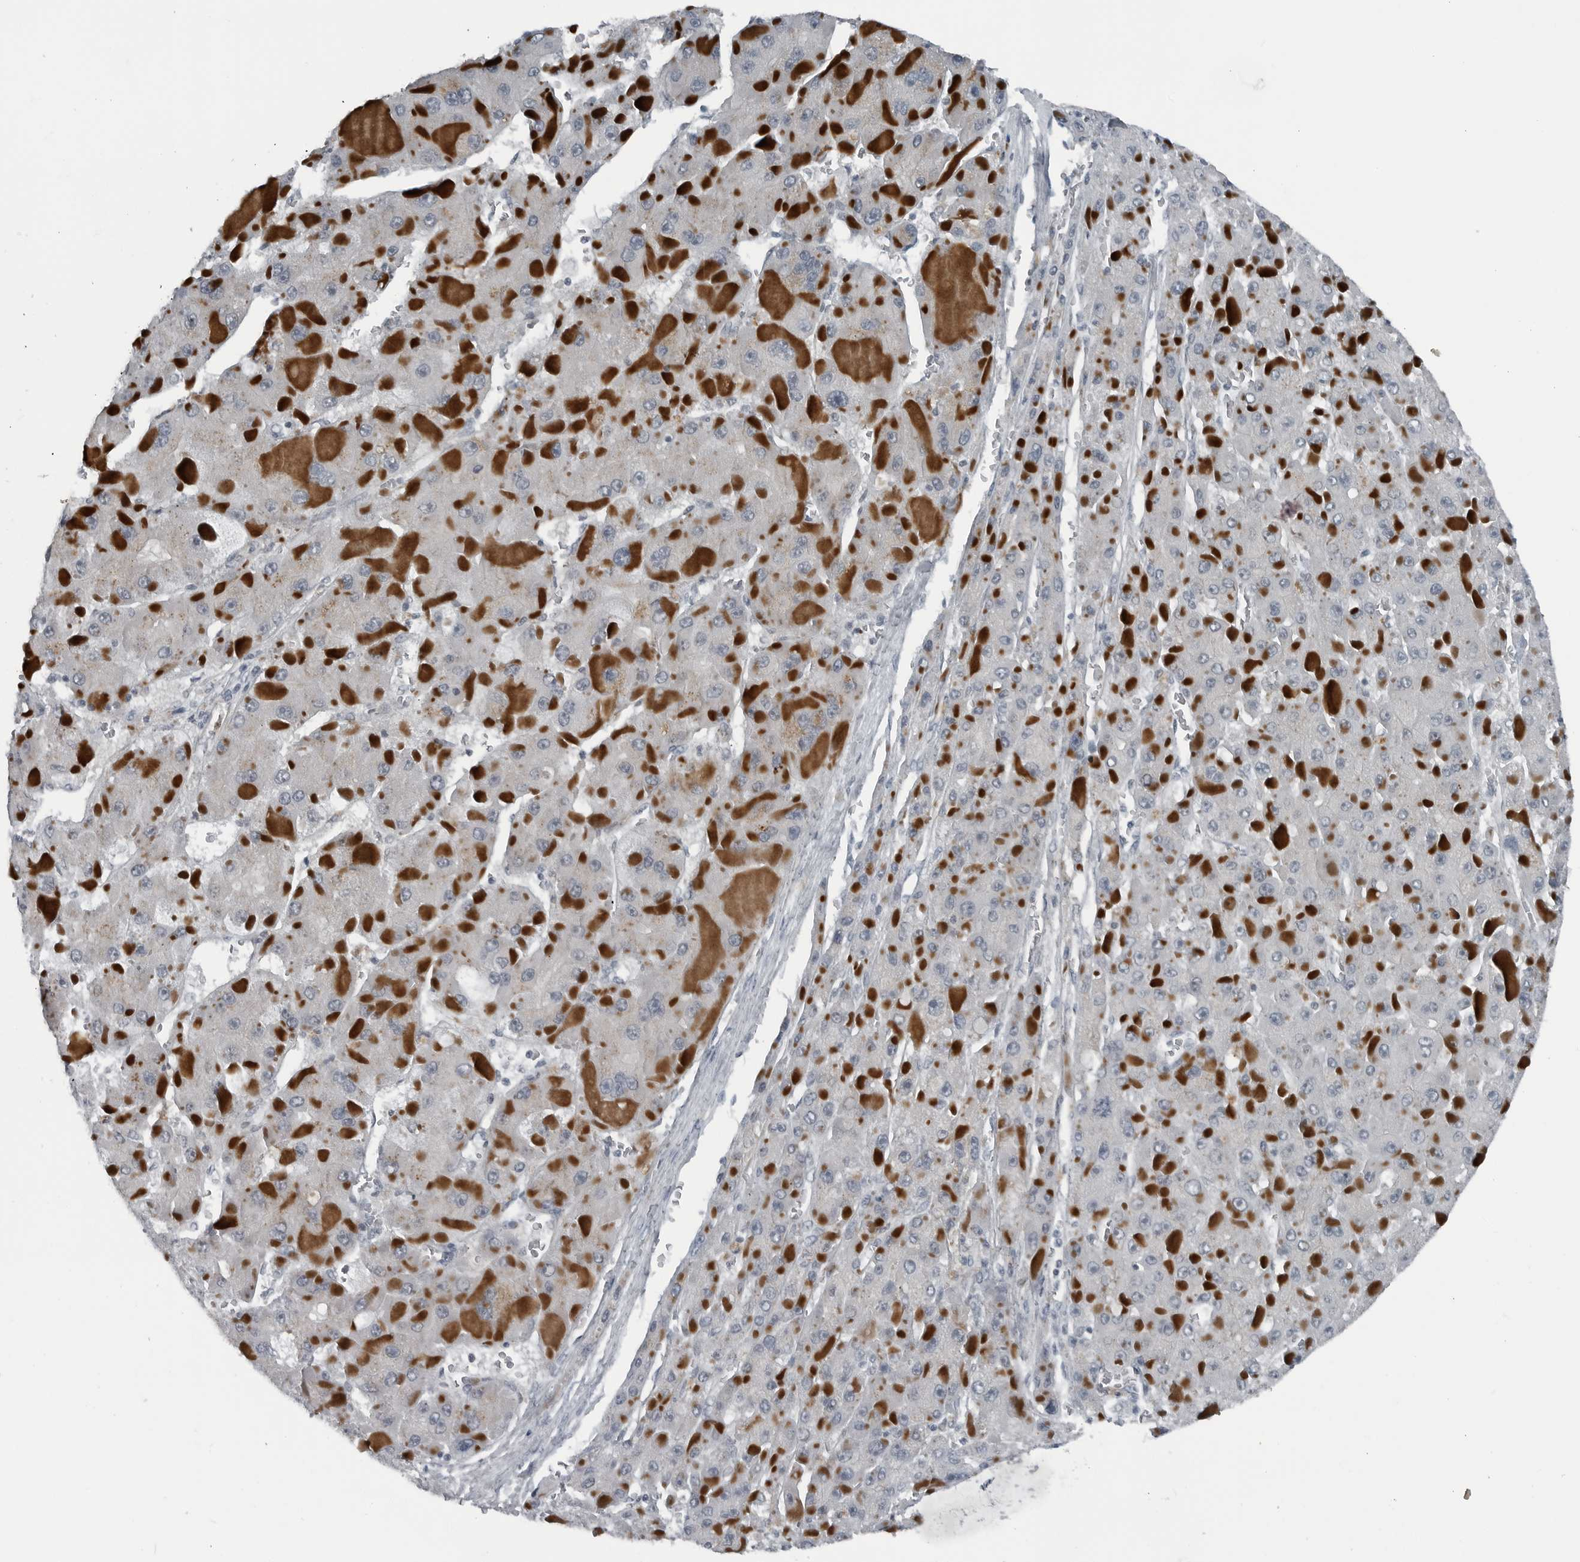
{"staining": {"intensity": "negative", "quantity": "none", "location": "none"}, "tissue": "liver cancer", "cell_type": "Tumor cells", "image_type": "cancer", "snomed": [{"axis": "morphology", "description": "Carcinoma, Hepatocellular, NOS"}, {"axis": "topography", "description": "Liver"}], "caption": "The micrograph reveals no significant positivity in tumor cells of liver cancer. (DAB (3,3'-diaminobenzidine) immunohistochemistry, high magnification).", "gene": "GAK", "patient": {"sex": "female", "age": 73}}